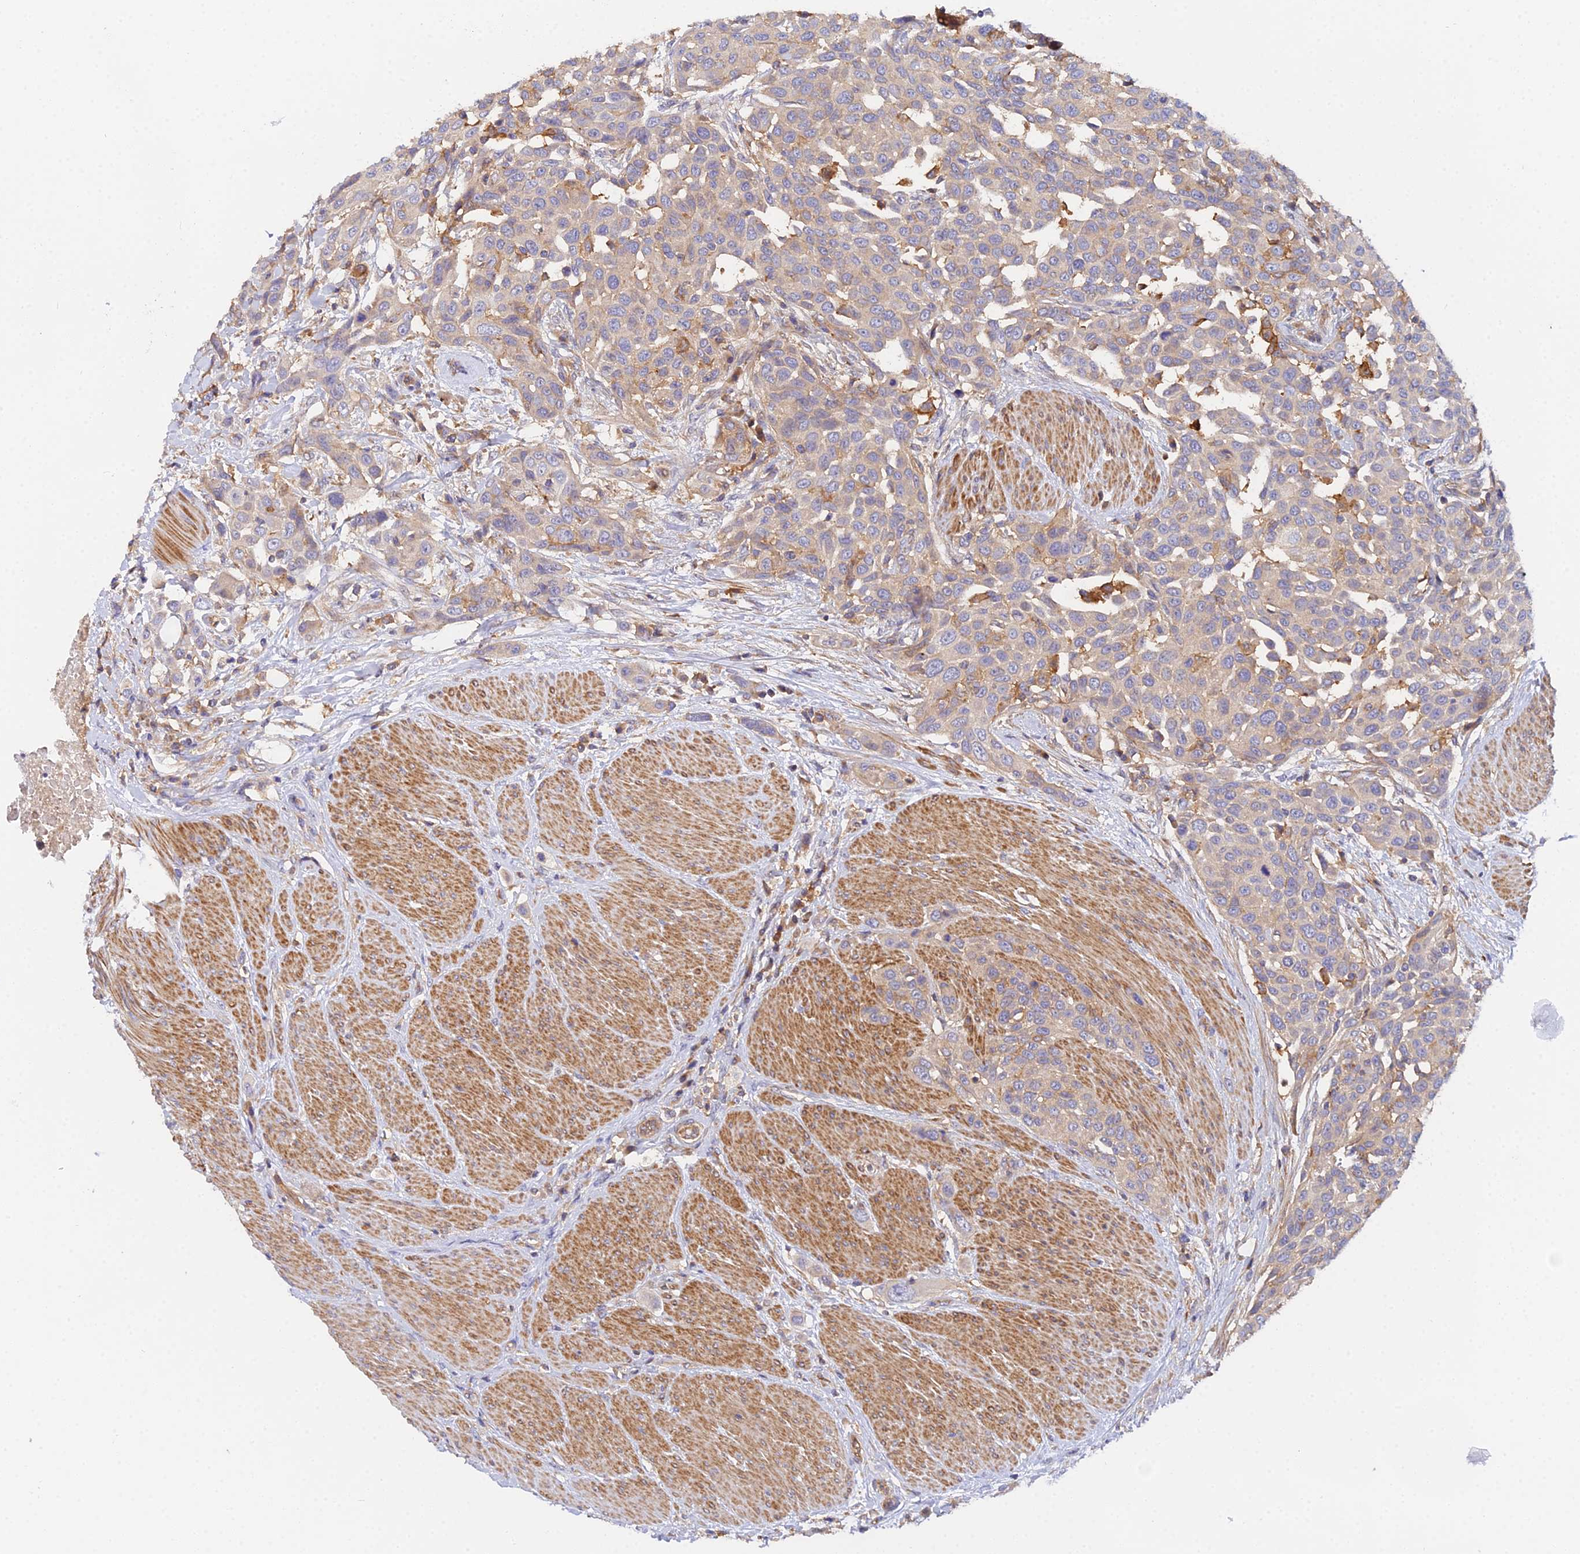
{"staining": {"intensity": "negative", "quantity": "none", "location": "none"}, "tissue": "urothelial cancer", "cell_type": "Tumor cells", "image_type": "cancer", "snomed": [{"axis": "morphology", "description": "Urothelial carcinoma, High grade"}, {"axis": "topography", "description": "Urinary bladder"}], "caption": "The IHC micrograph has no significant positivity in tumor cells of high-grade urothelial carcinoma tissue.", "gene": "GNG5B", "patient": {"sex": "male", "age": 50}}